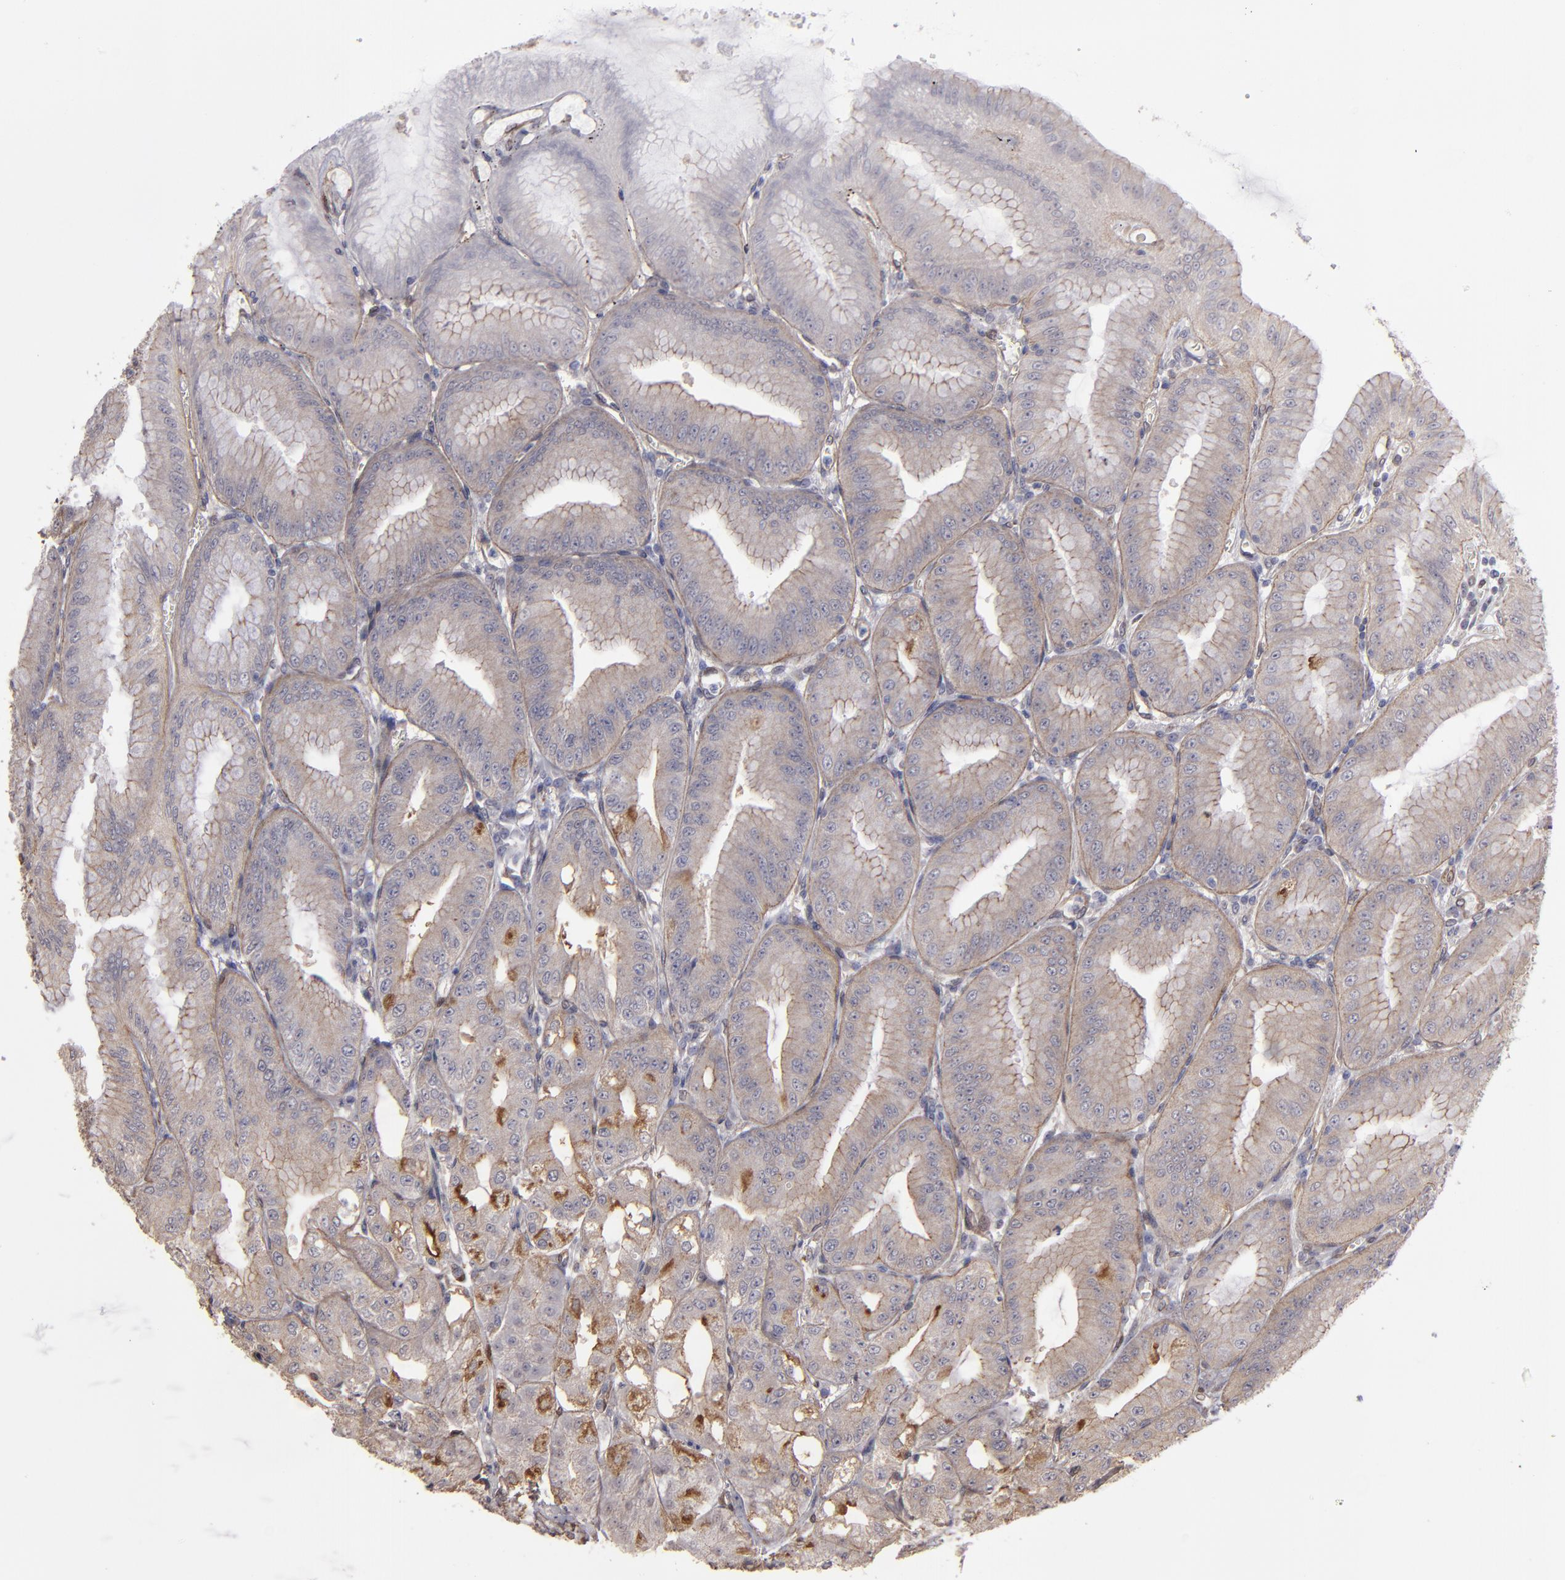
{"staining": {"intensity": "moderate", "quantity": "<25%", "location": "cytoplasmic/membranous"}, "tissue": "stomach", "cell_type": "Glandular cells", "image_type": "normal", "snomed": [{"axis": "morphology", "description": "Normal tissue, NOS"}, {"axis": "topography", "description": "Stomach, lower"}], "caption": "Glandular cells show low levels of moderate cytoplasmic/membranous staining in approximately <25% of cells in unremarkable stomach. The protein of interest is shown in brown color, while the nuclei are stained blue.", "gene": "NDRG2", "patient": {"sex": "male", "age": 71}}